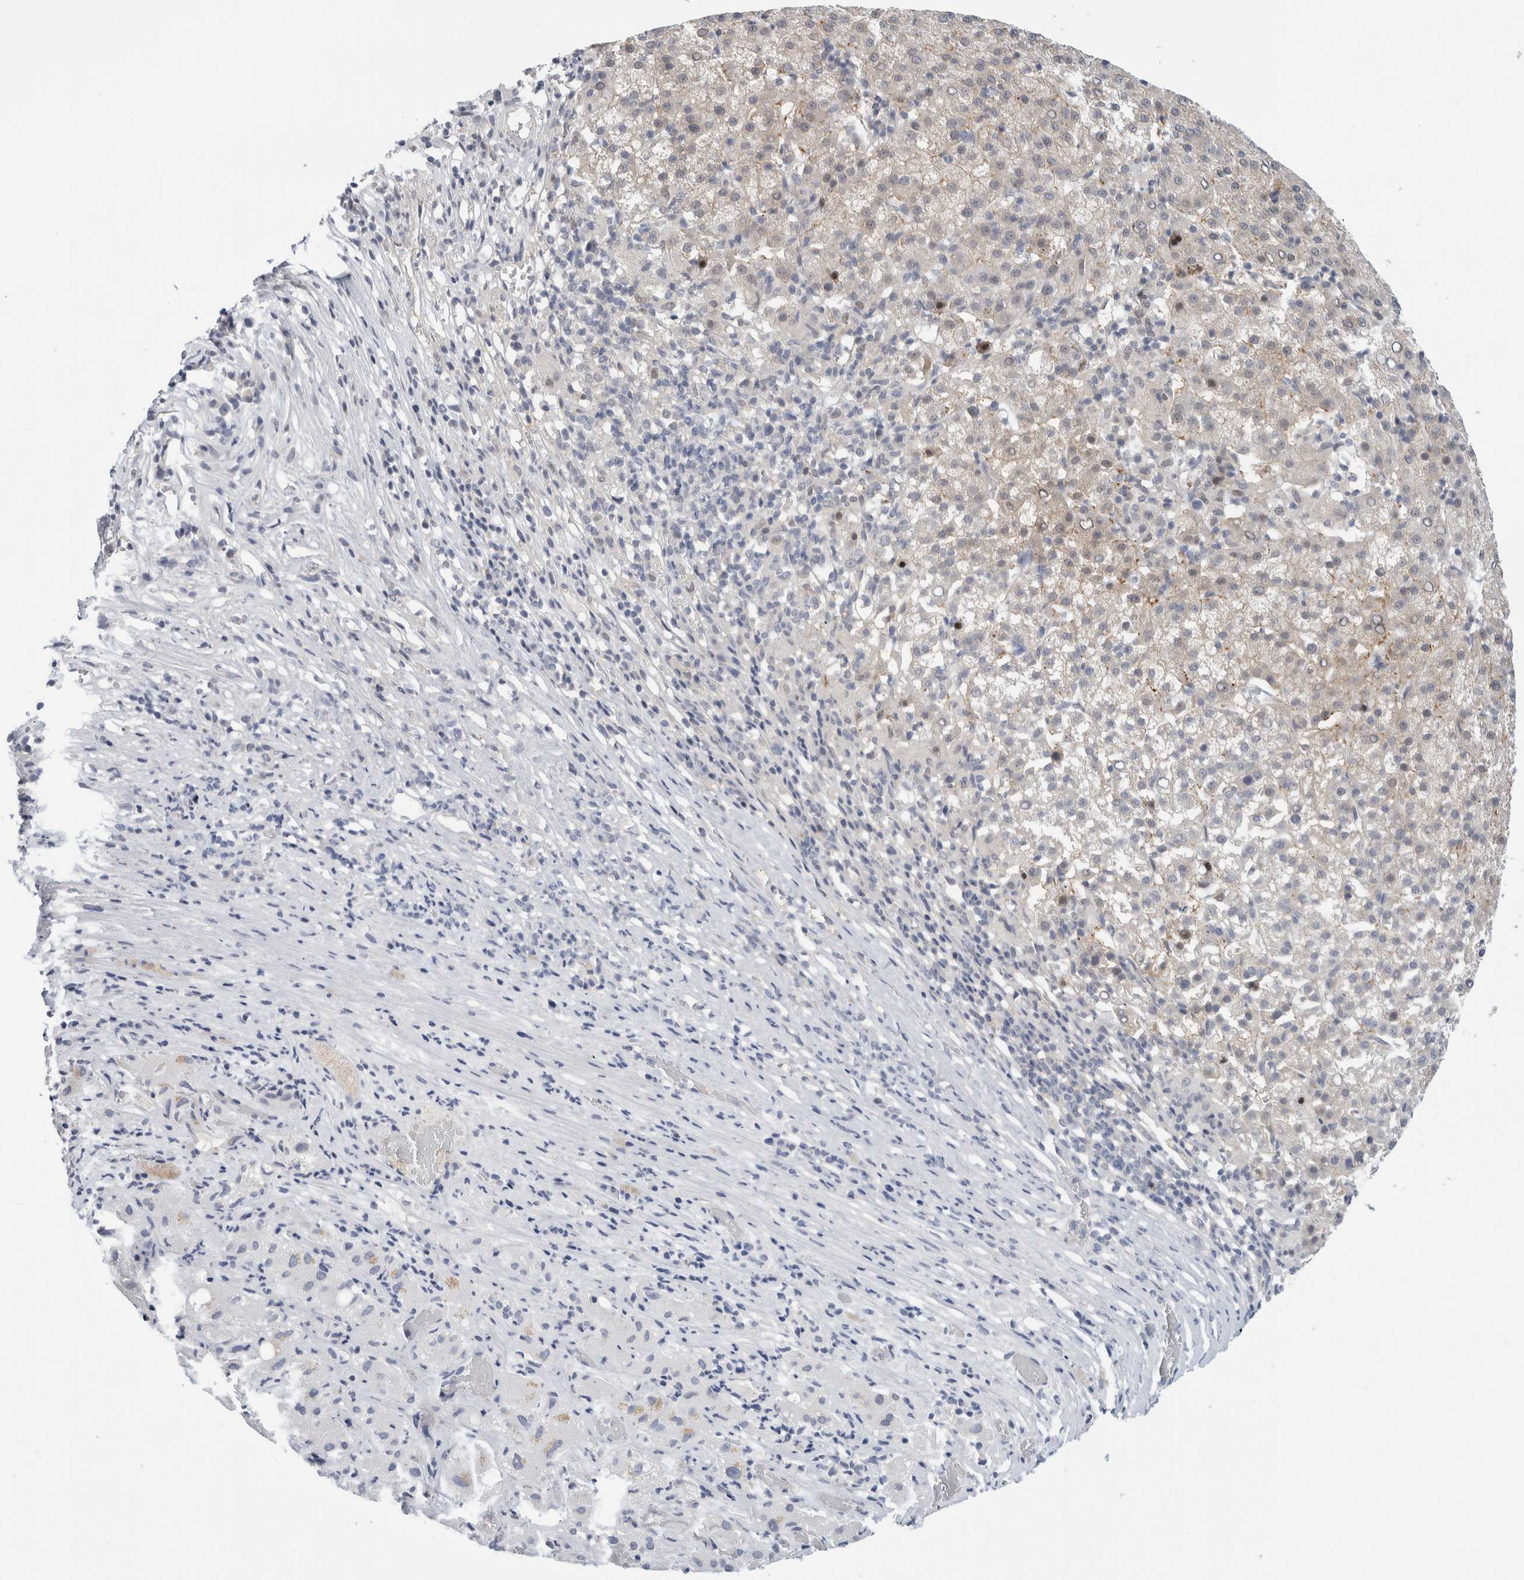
{"staining": {"intensity": "negative", "quantity": "none", "location": "none"}, "tissue": "liver cancer", "cell_type": "Tumor cells", "image_type": "cancer", "snomed": [{"axis": "morphology", "description": "Carcinoma, Hepatocellular, NOS"}, {"axis": "topography", "description": "Liver"}], "caption": "This is a photomicrograph of immunohistochemistry (IHC) staining of liver cancer (hepatocellular carcinoma), which shows no expression in tumor cells.", "gene": "NCR3LG1", "patient": {"sex": "female", "age": 58}}